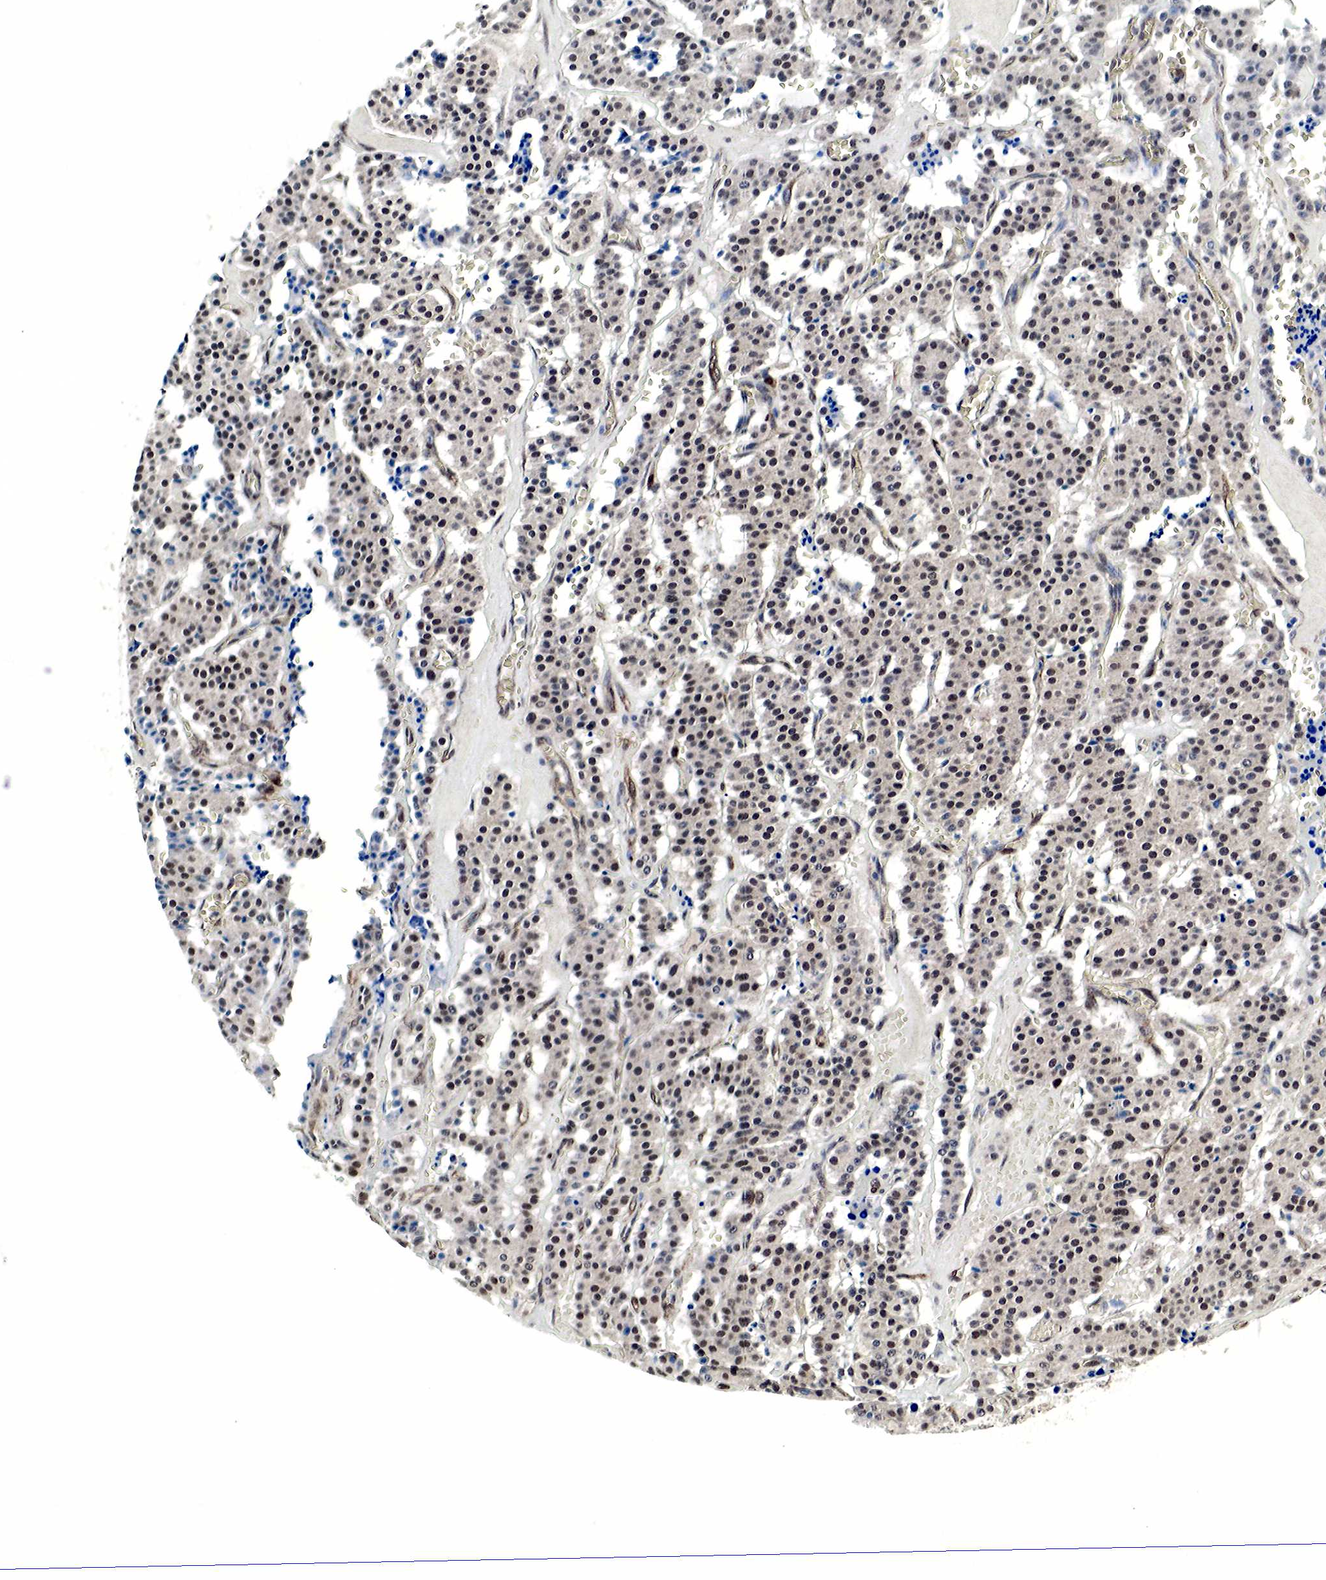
{"staining": {"intensity": "moderate", "quantity": ">75%", "location": "nuclear"}, "tissue": "carcinoid", "cell_type": "Tumor cells", "image_type": "cancer", "snomed": [{"axis": "morphology", "description": "Carcinoid, malignant, NOS"}, {"axis": "topography", "description": "Bronchus"}], "caption": "The immunohistochemical stain labels moderate nuclear staining in tumor cells of carcinoid tissue.", "gene": "SPIN1", "patient": {"sex": "male", "age": 55}}